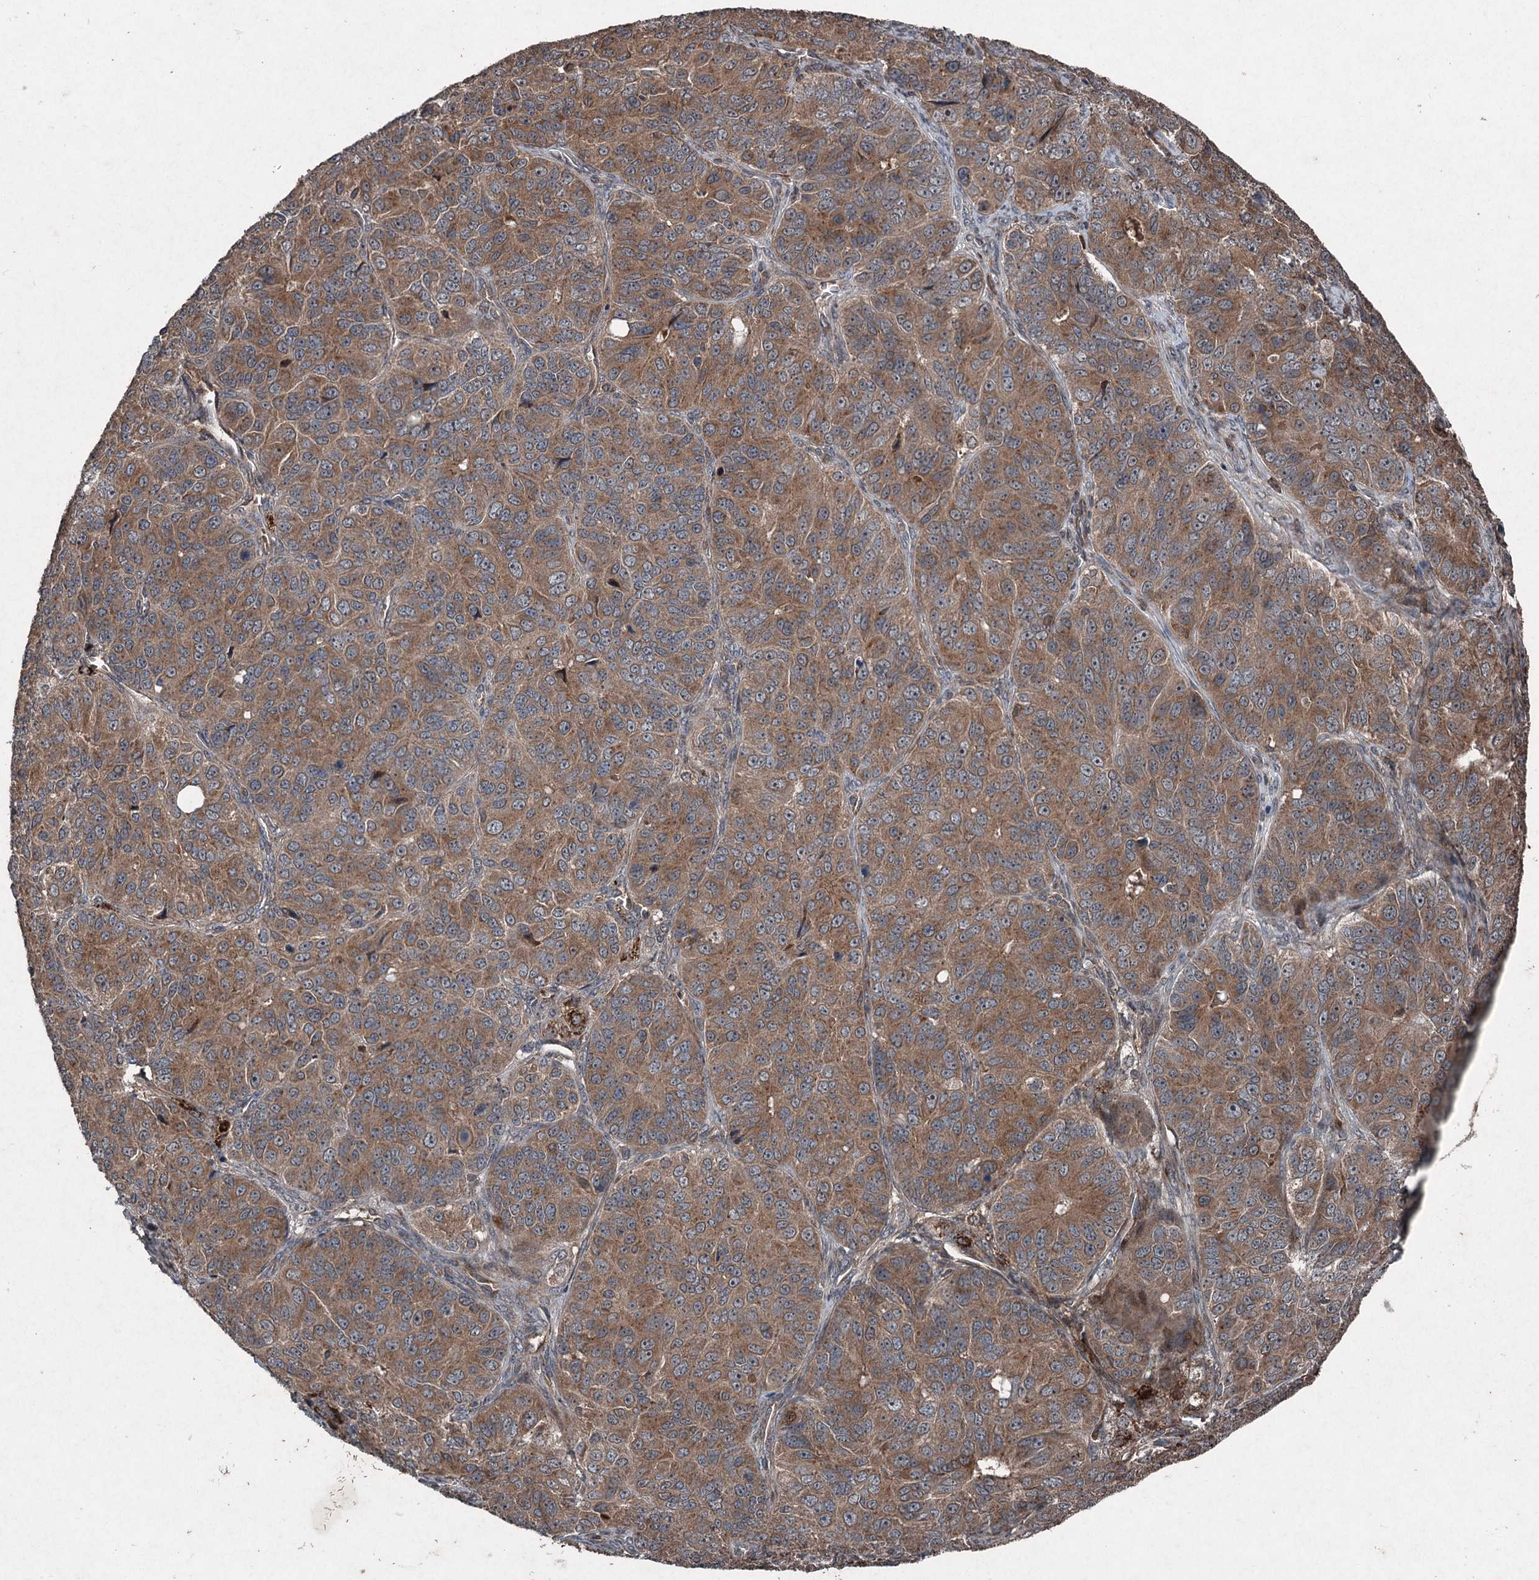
{"staining": {"intensity": "moderate", "quantity": ">75%", "location": "cytoplasmic/membranous"}, "tissue": "ovarian cancer", "cell_type": "Tumor cells", "image_type": "cancer", "snomed": [{"axis": "morphology", "description": "Carcinoma, endometroid"}, {"axis": "topography", "description": "Ovary"}], "caption": "Protein staining by immunohistochemistry demonstrates moderate cytoplasmic/membranous expression in approximately >75% of tumor cells in ovarian cancer (endometroid carcinoma).", "gene": "ALAS1", "patient": {"sex": "female", "age": 51}}